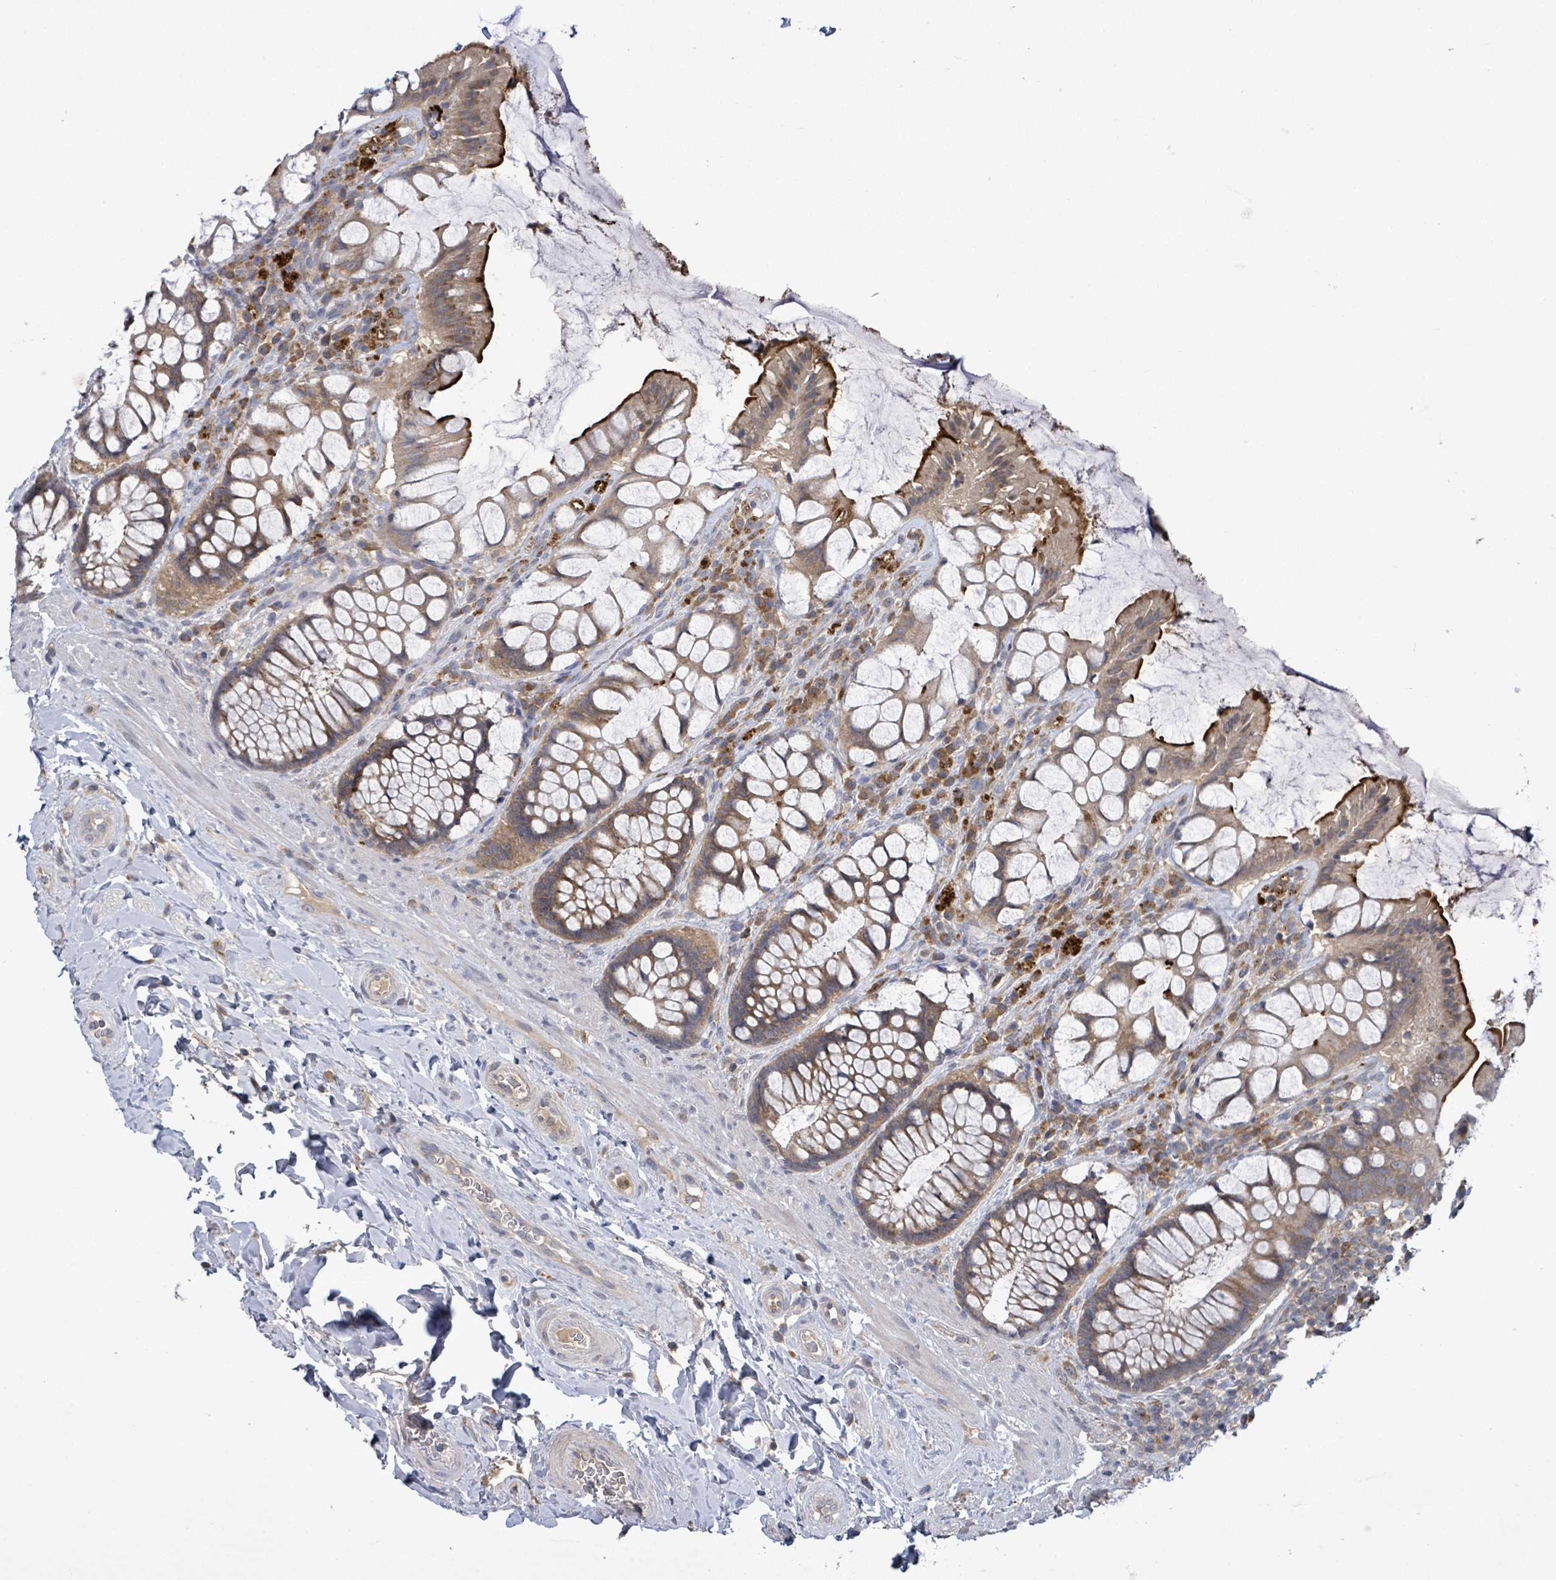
{"staining": {"intensity": "moderate", "quantity": ">75%", "location": "cytoplasmic/membranous"}, "tissue": "rectum", "cell_type": "Glandular cells", "image_type": "normal", "snomed": [{"axis": "morphology", "description": "Normal tissue, NOS"}, {"axis": "topography", "description": "Rectum"}], "caption": "IHC of normal rectum displays medium levels of moderate cytoplasmic/membranous expression in about >75% of glandular cells.", "gene": "SERPINE3", "patient": {"sex": "female", "age": 58}}